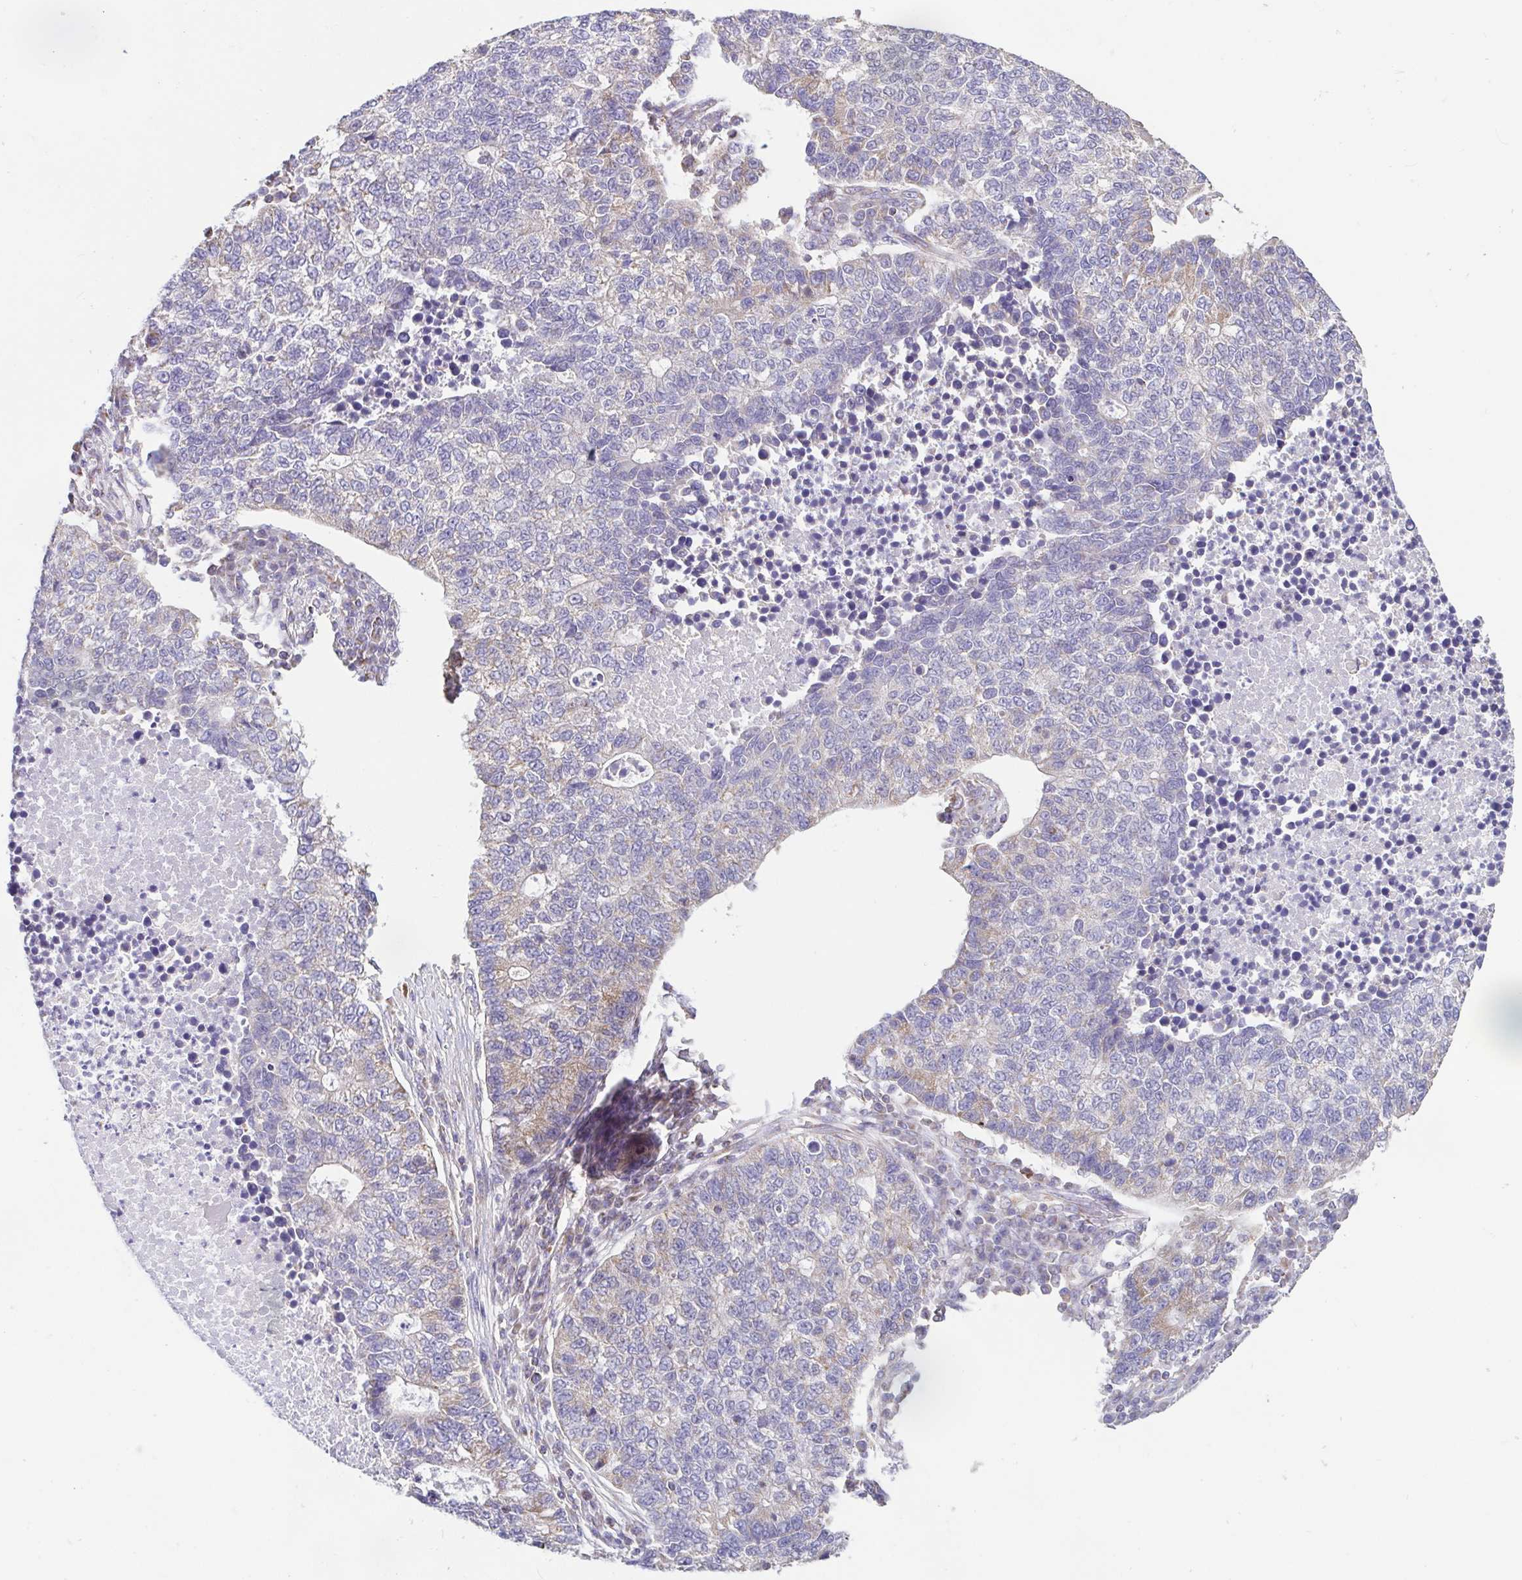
{"staining": {"intensity": "weak", "quantity": "25%-75%", "location": "cytoplasmic/membranous"}, "tissue": "lung cancer", "cell_type": "Tumor cells", "image_type": "cancer", "snomed": [{"axis": "morphology", "description": "Adenocarcinoma, NOS"}, {"axis": "topography", "description": "Lung"}], "caption": "A histopathology image of lung adenocarcinoma stained for a protein shows weak cytoplasmic/membranous brown staining in tumor cells.", "gene": "GINM1", "patient": {"sex": "male", "age": 57}}